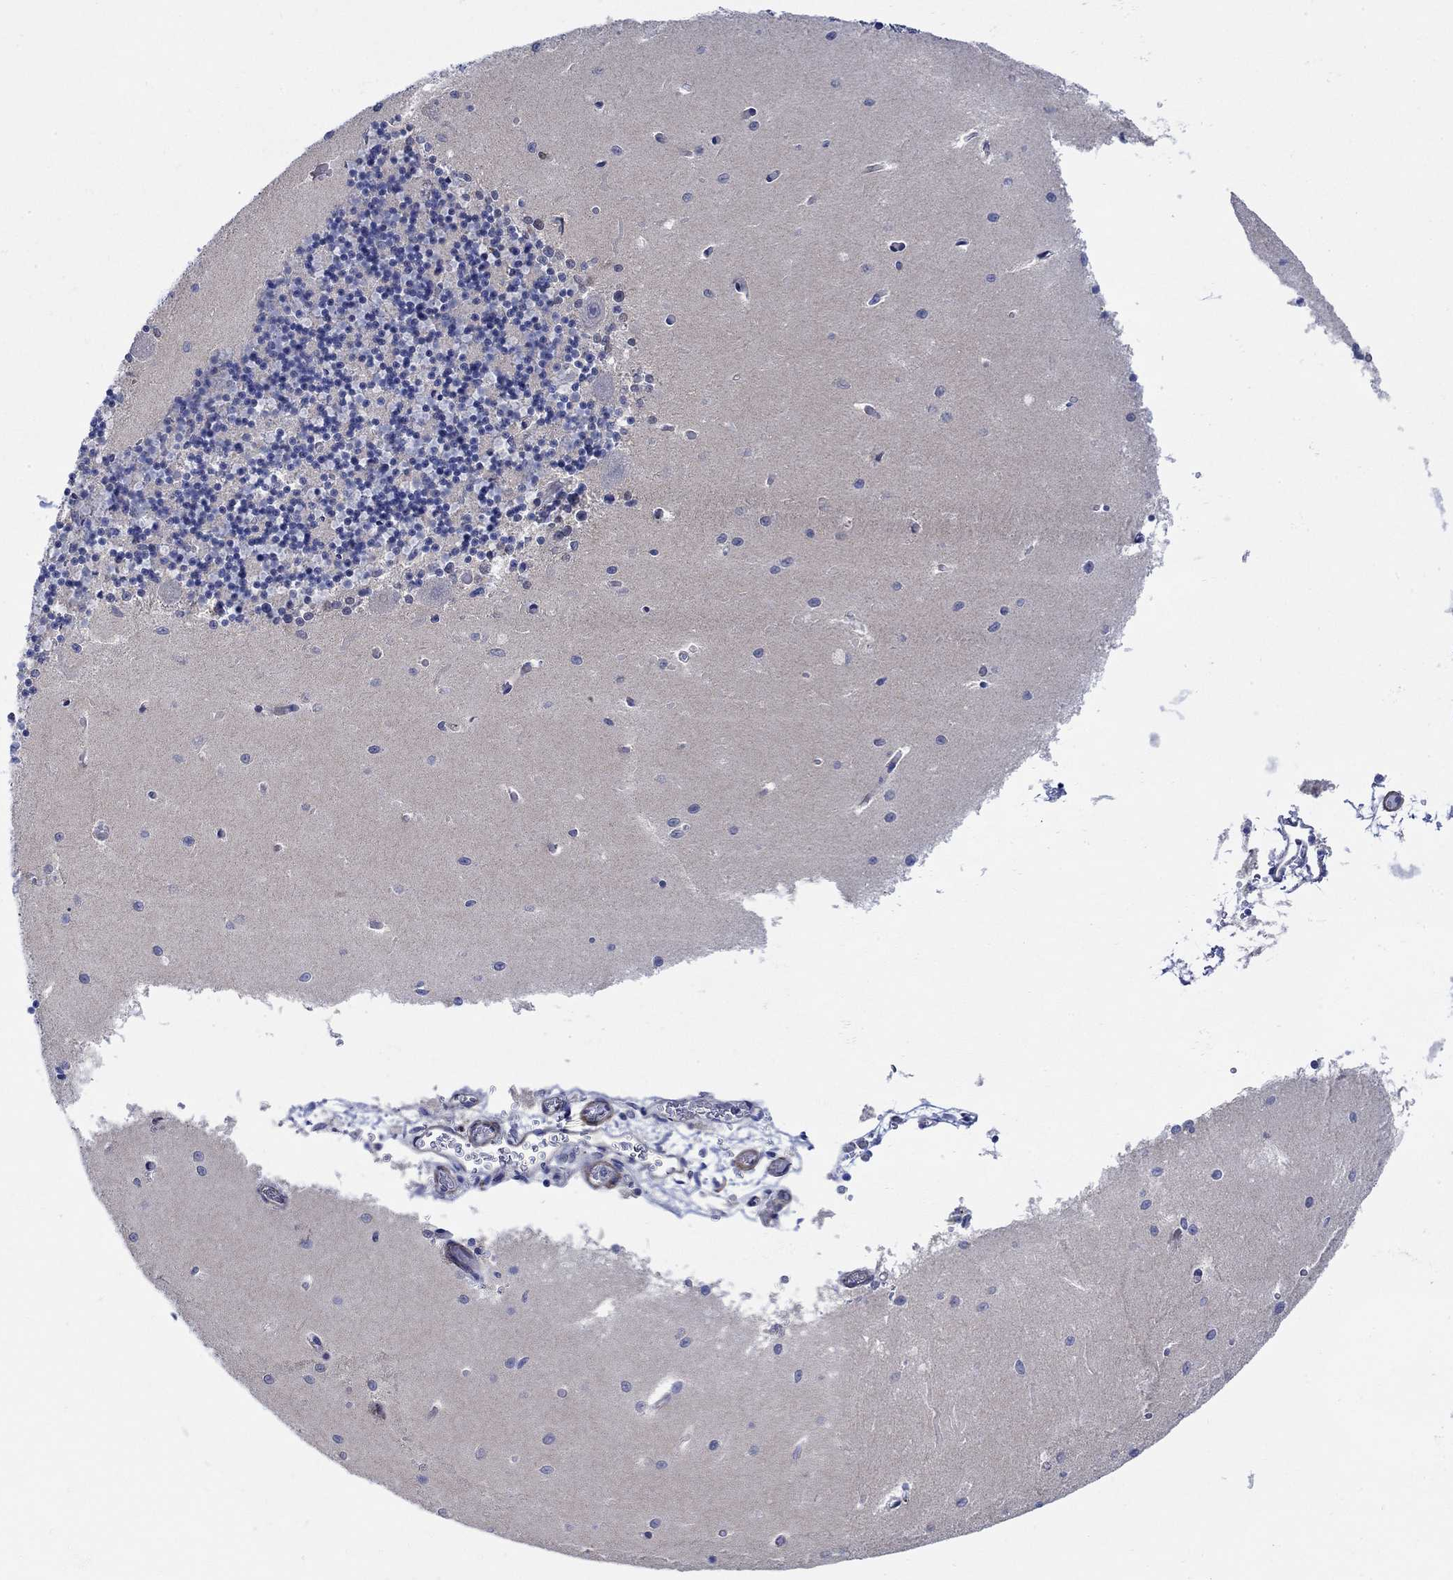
{"staining": {"intensity": "negative", "quantity": "none", "location": "none"}, "tissue": "cerebellum", "cell_type": "Cells in granular layer", "image_type": "normal", "snomed": [{"axis": "morphology", "description": "Normal tissue, NOS"}, {"axis": "topography", "description": "Cerebellum"}], "caption": "The micrograph demonstrates no significant staining in cells in granular layer of cerebellum.", "gene": "SCN7A", "patient": {"sex": "female", "age": 64}}